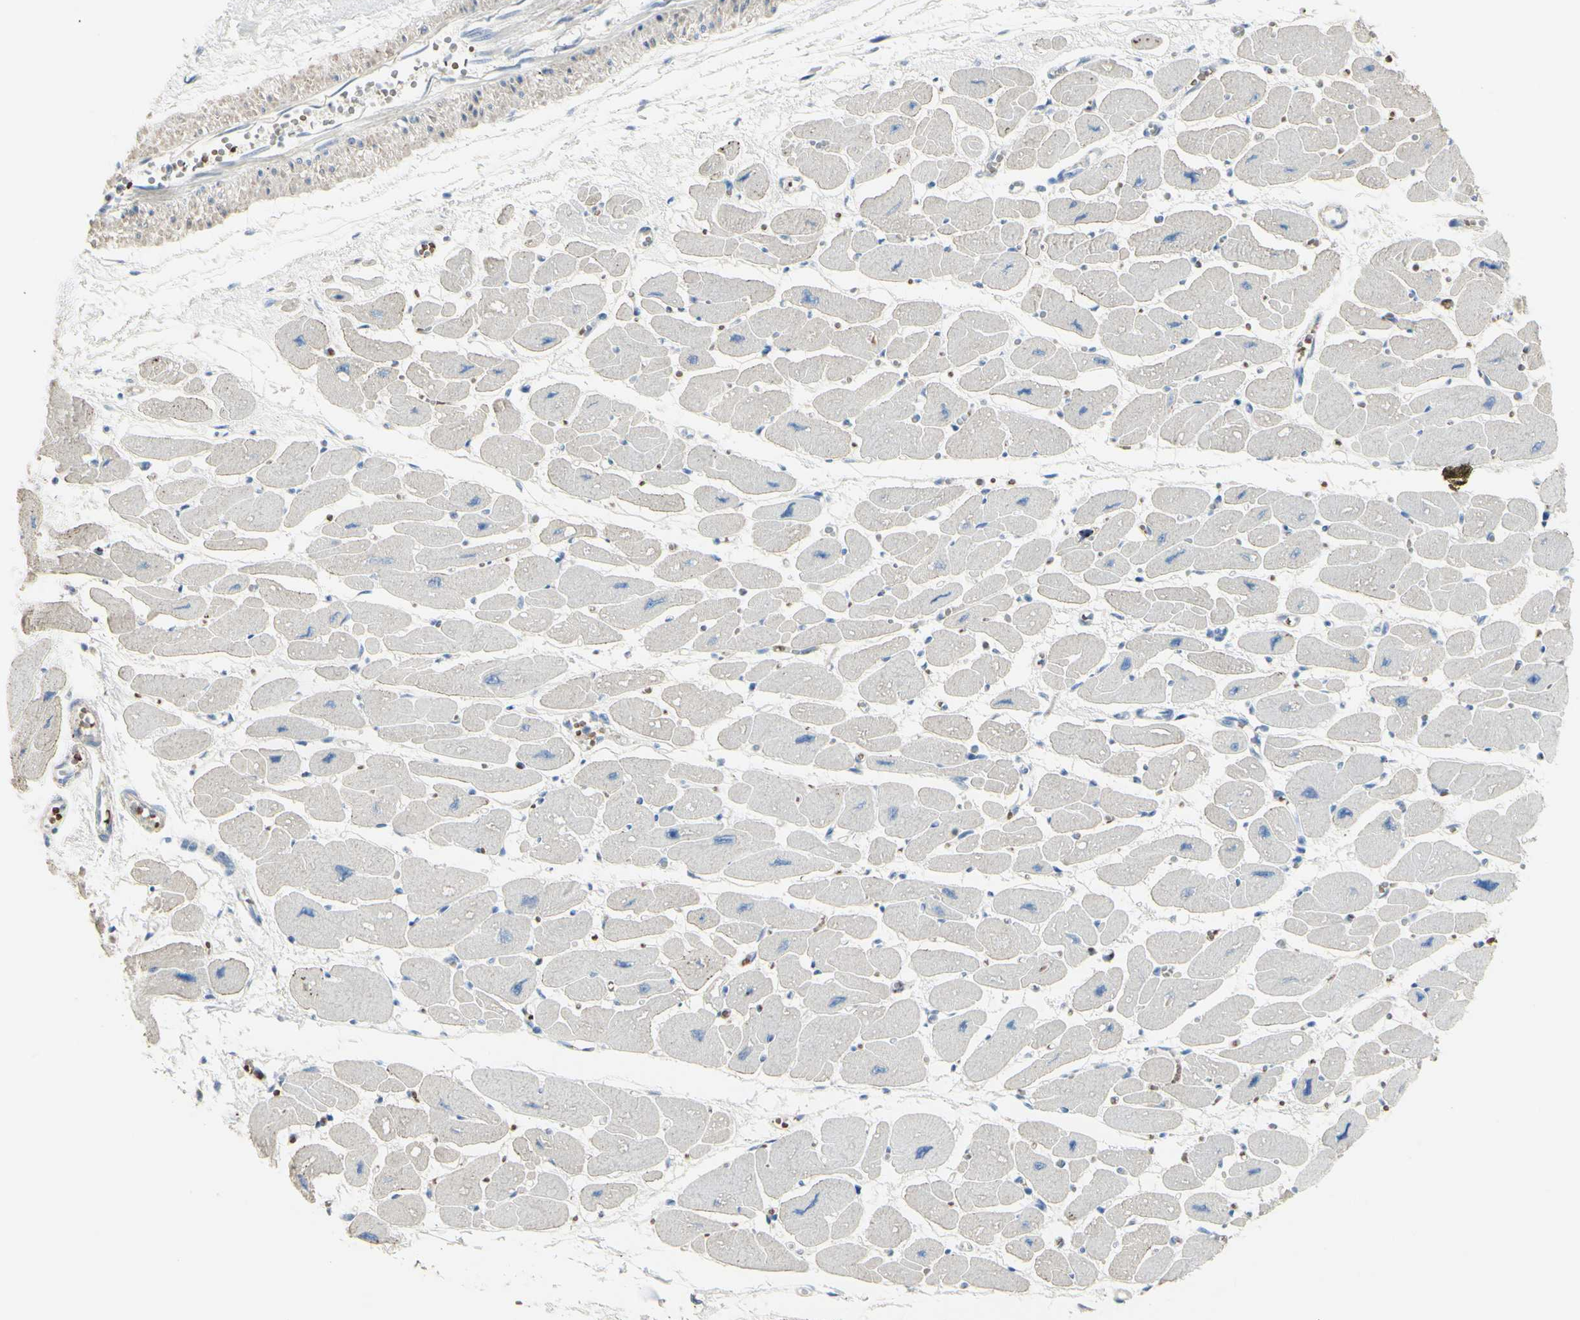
{"staining": {"intensity": "negative", "quantity": "none", "location": "none"}, "tissue": "heart muscle", "cell_type": "Cardiomyocytes", "image_type": "normal", "snomed": [{"axis": "morphology", "description": "Normal tissue, NOS"}, {"axis": "topography", "description": "Heart"}], "caption": "Immunohistochemistry (IHC) of unremarkable human heart muscle exhibits no expression in cardiomyocytes.", "gene": "NCBP2L", "patient": {"sex": "female", "age": 54}}